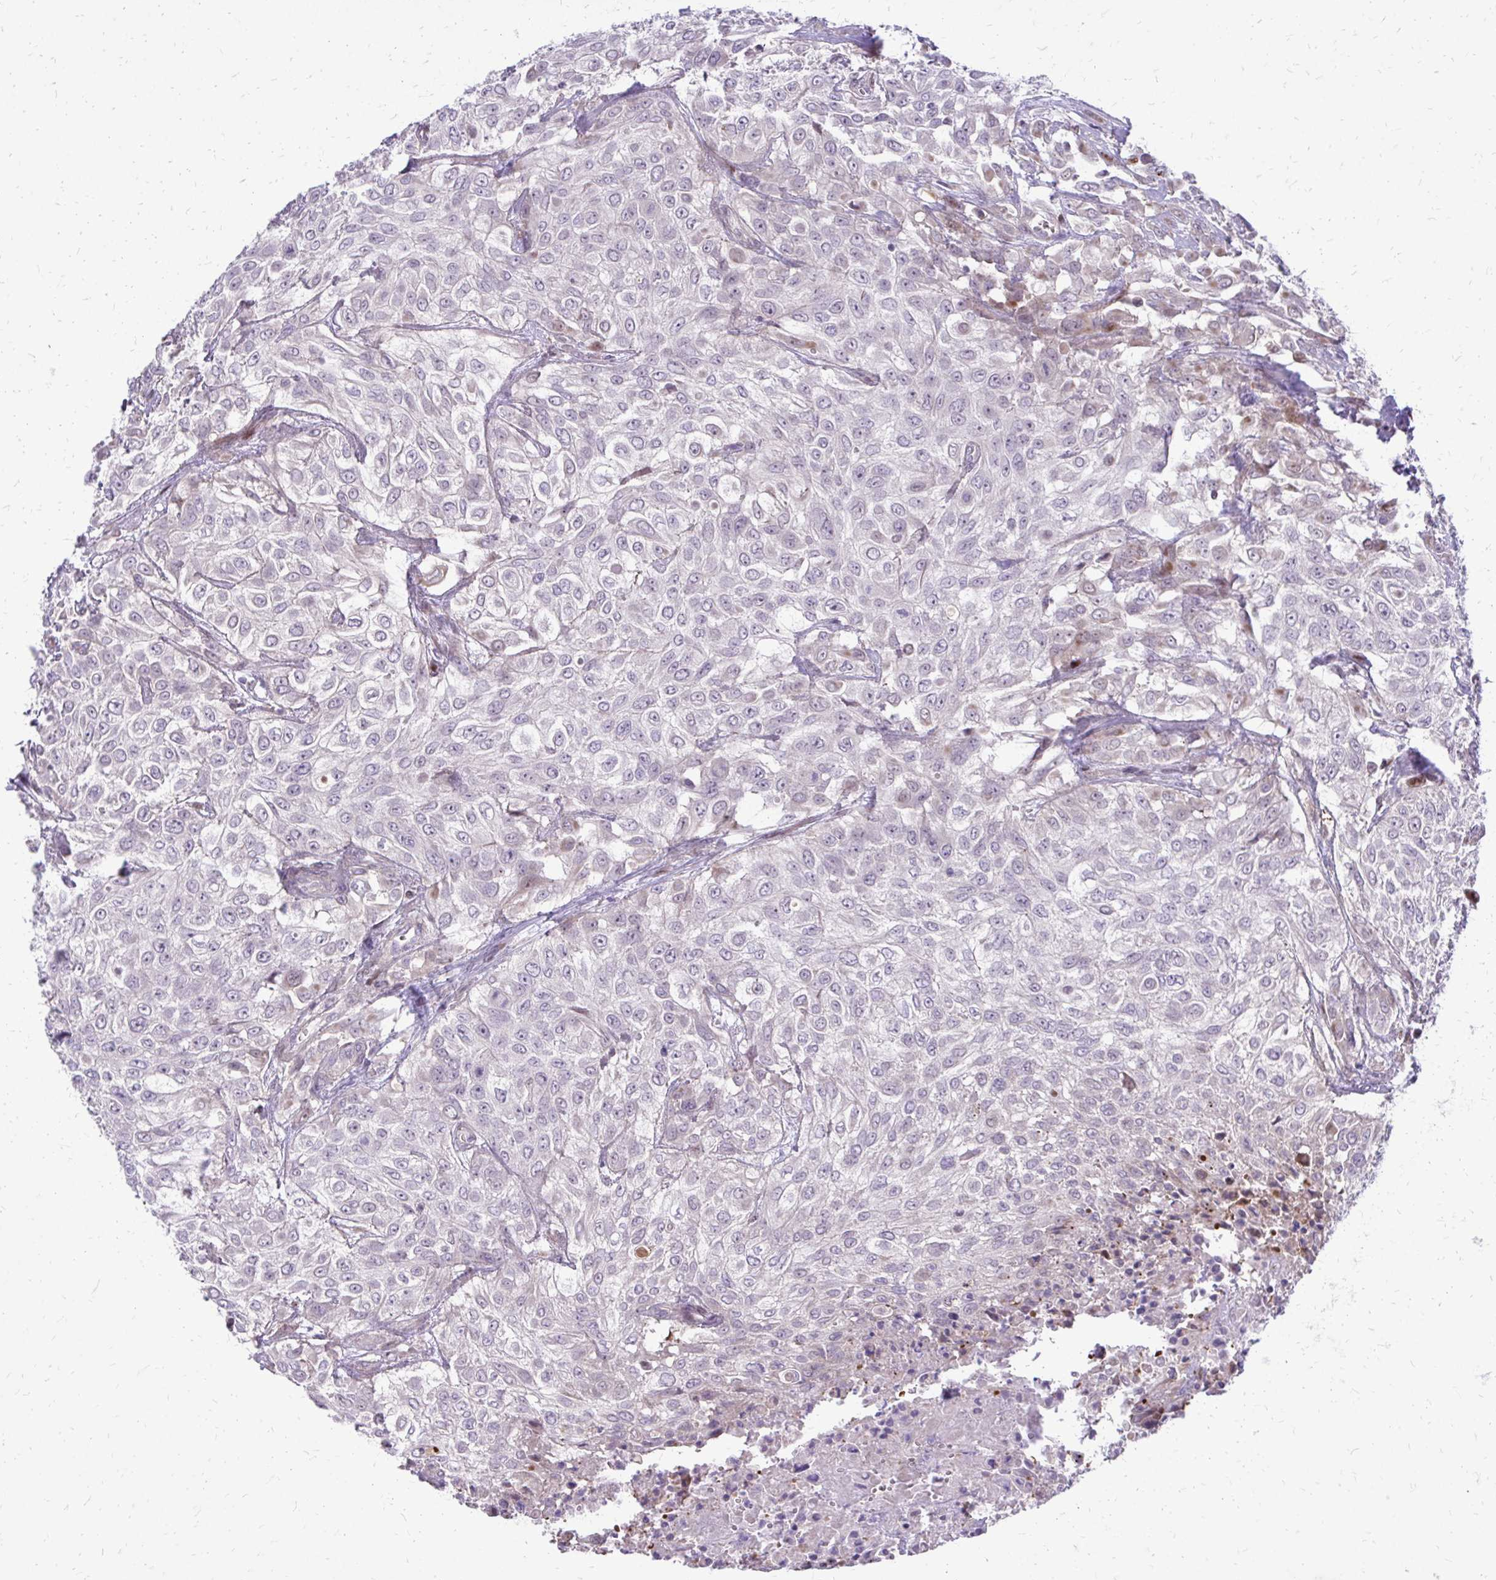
{"staining": {"intensity": "negative", "quantity": "none", "location": "none"}, "tissue": "urothelial cancer", "cell_type": "Tumor cells", "image_type": "cancer", "snomed": [{"axis": "morphology", "description": "Urothelial carcinoma, High grade"}, {"axis": "topography", "description": "Urinary bladder"}], "caption": "IHC photomicrograph of neoplastic tissue: human urothelial cancer stained with DAB (3,3'-diaminobenzidine) exhibits no significant protein positivity in tumor cells.", "gene": "PPDPFL", "patient": {"sex": "male", "age": 57}}